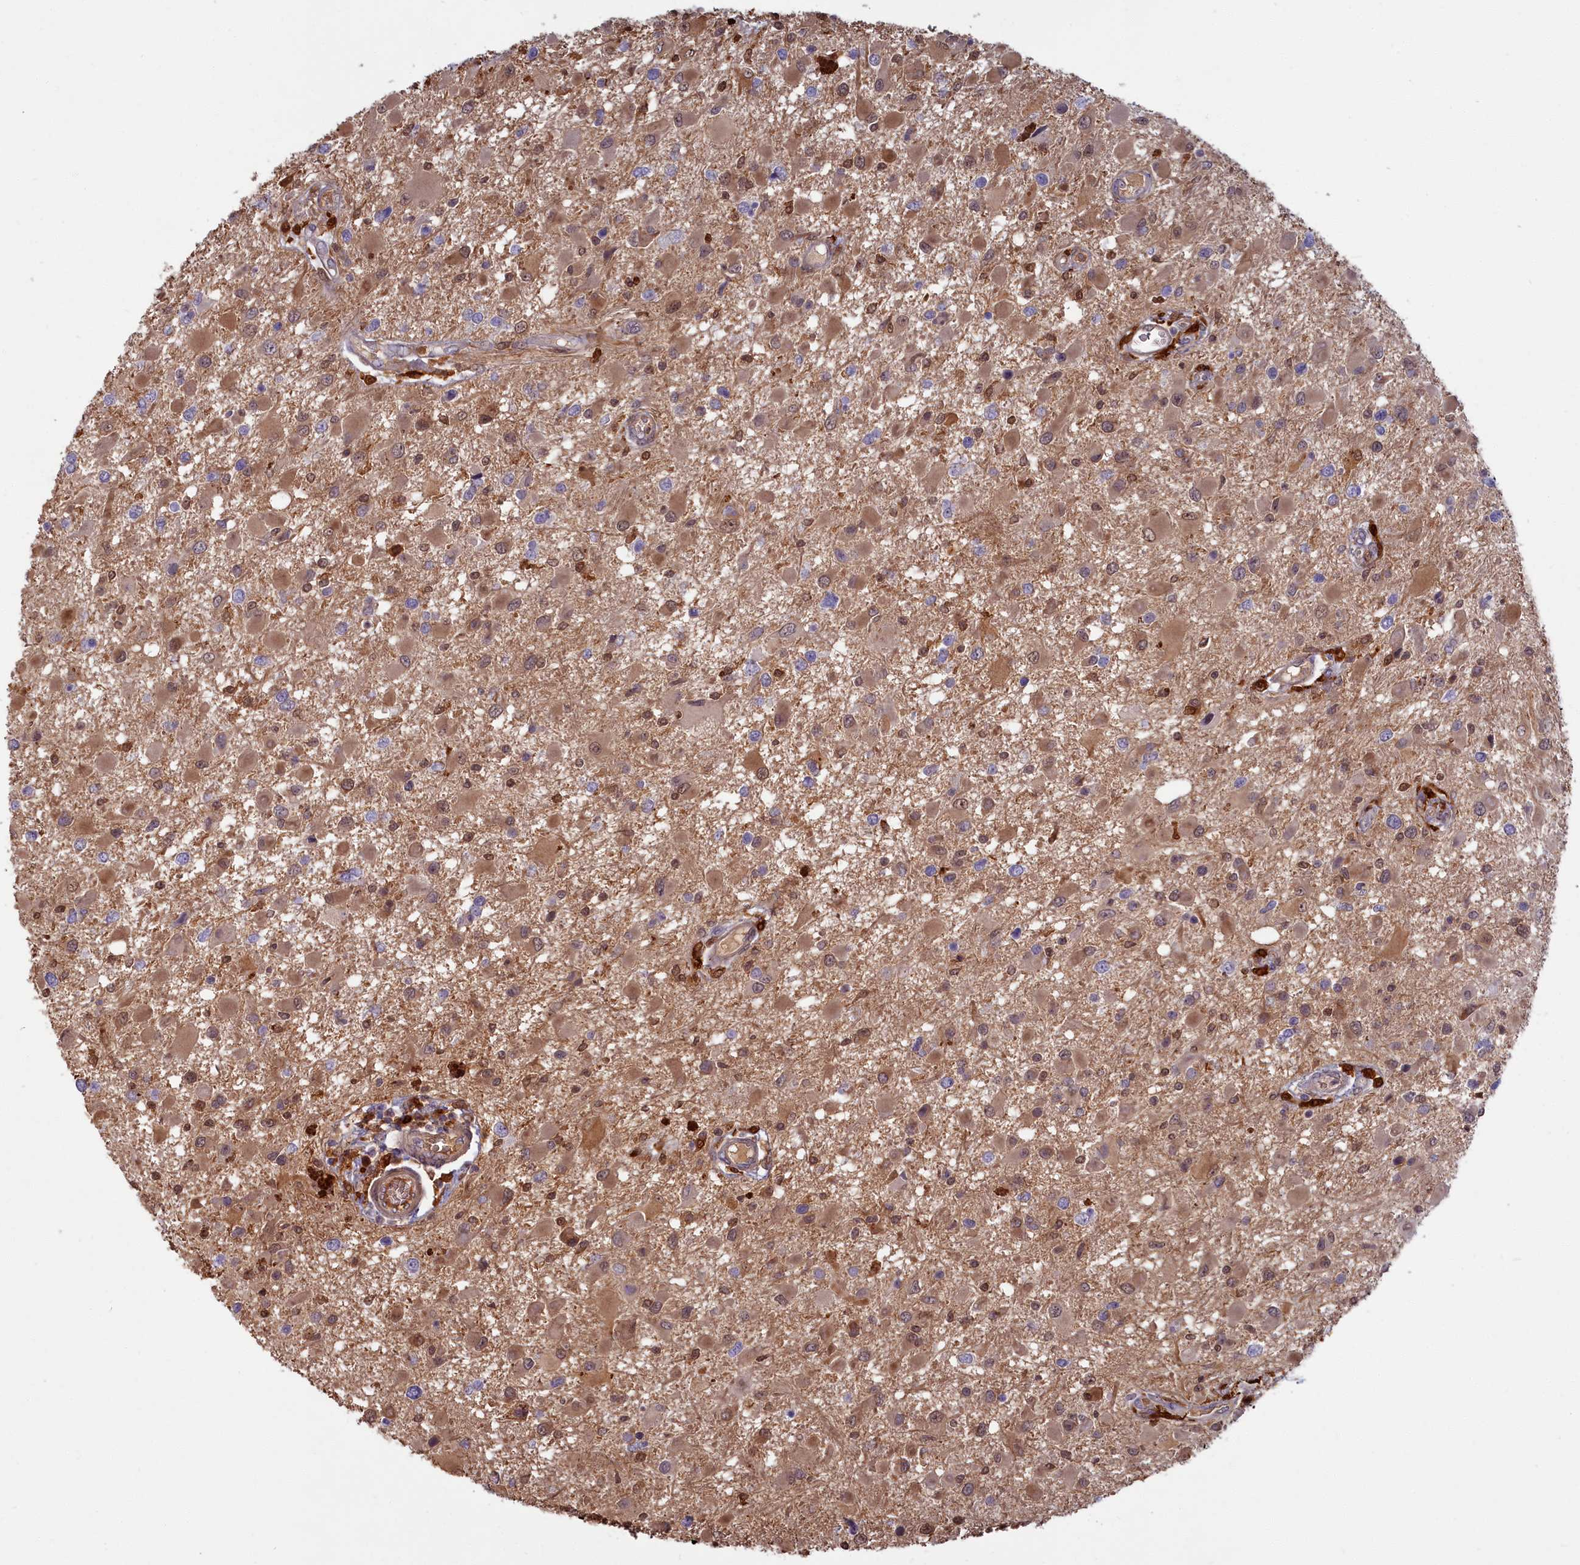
{"staining": {"intensity": "weak", "quantity": ">75%", "location": "cytoplasmic/membranous,nuclear"}, "tissue": "glioma", "cell_type": "Tumor cells", "image_type": "cancer", "snomed": [{"axis": "morphology", "description": "Glioma, malignant, High grade"}, {"axis": "topography", "description": "Brain"}], "caption": "IHC photomicrograph of neoplastic tissue: human malignant glioma (high-grade) stained using IHC shows low levels of weak protein expression localized specifically in the cytoplasmic/membranous and nuclear of tumor cells, appearing as a cytoplasmic/membranous and nuclear brown color.", "gene": "BLVRB", "patient": {"sex": "male", "age": 53}}